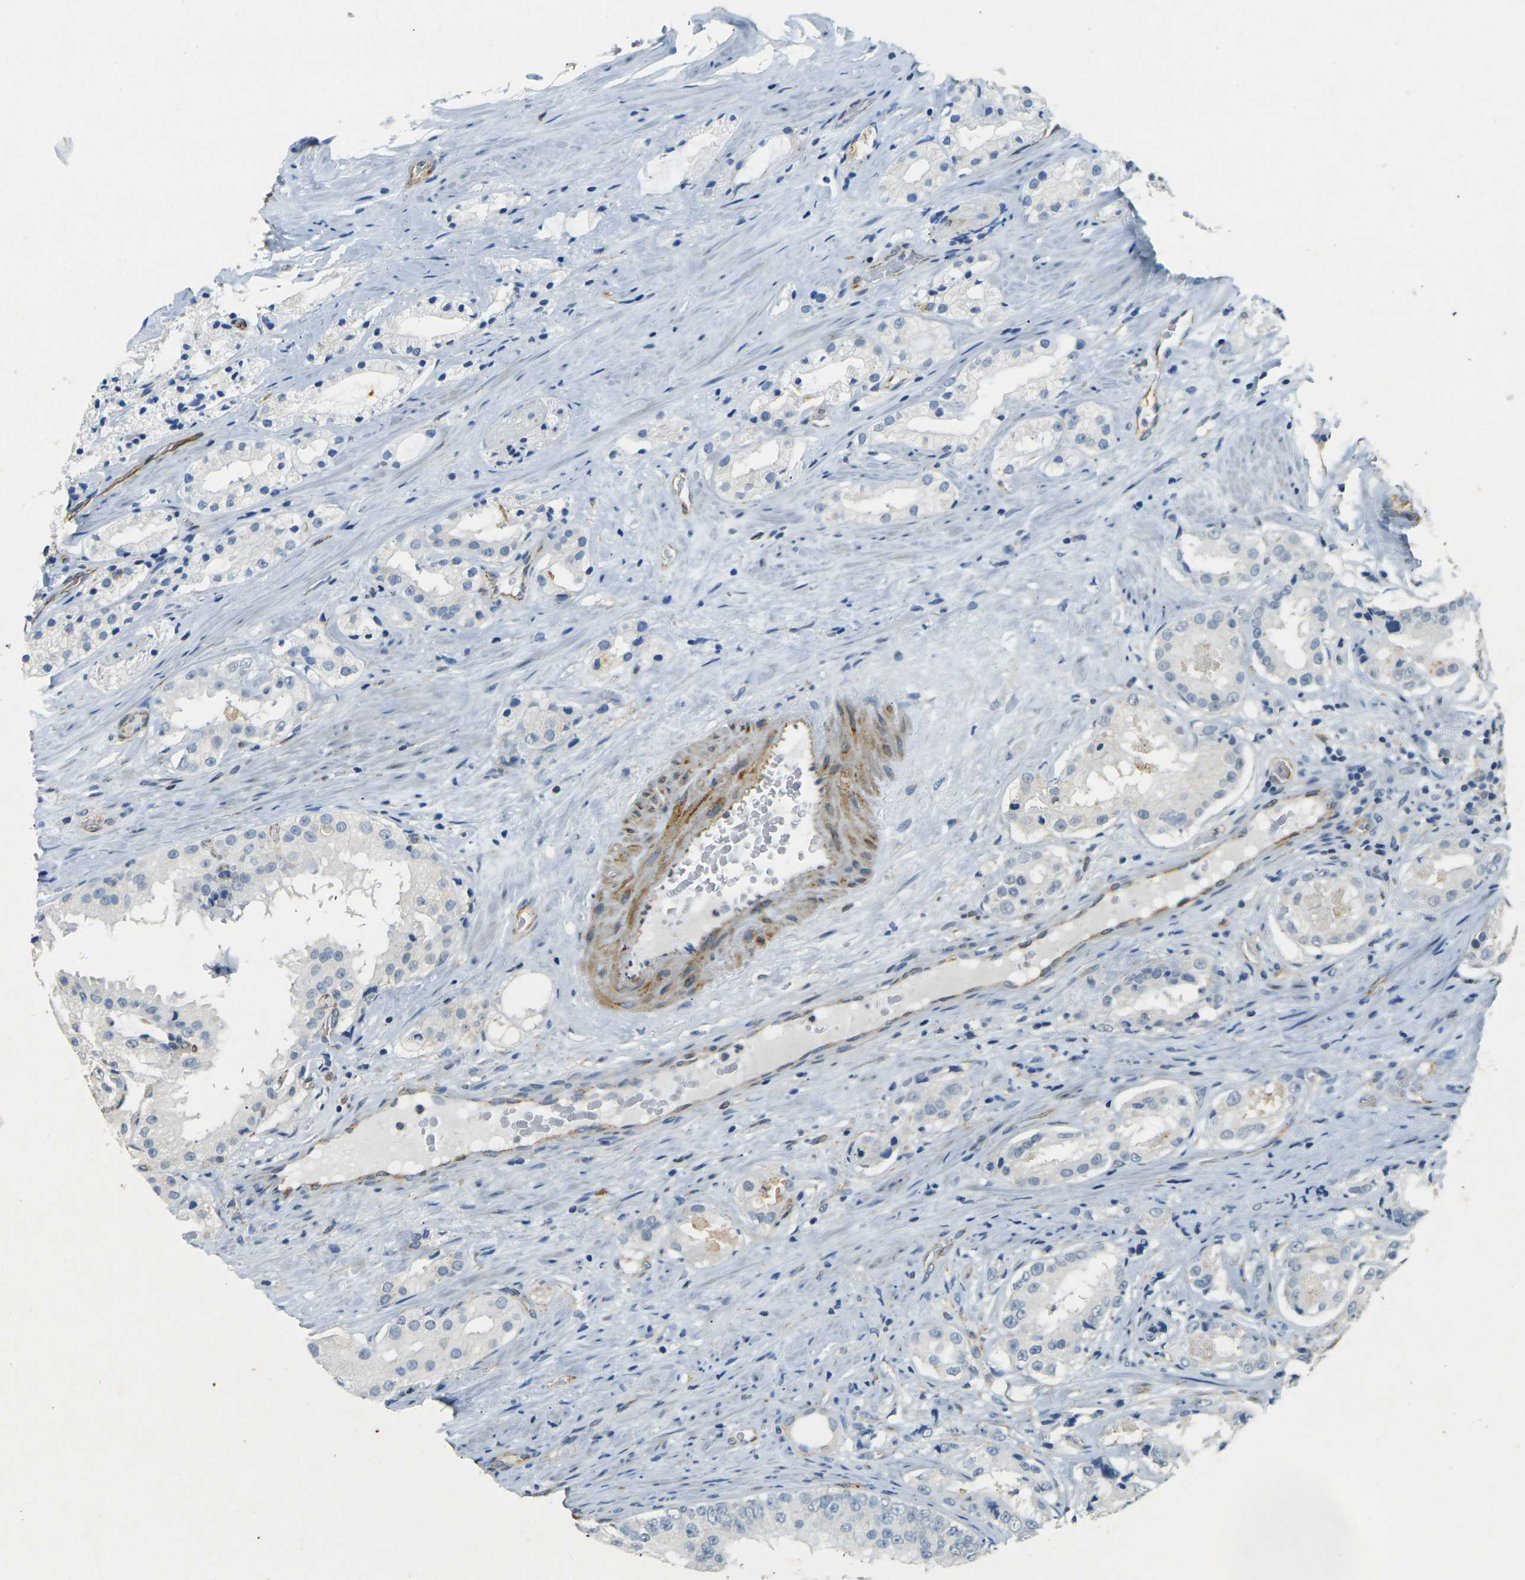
{"staining": {"intensity": "negative", "quantity": "none", "location": "none"}, "tissue": "prostate cancer", "cell_type": "Tumor cells", "image_type": "cancer", "snomed": [{"axis": "morphology", "description": "Adenocarcinoma, High grade"}, {"axis": "topography", "description": "Prostate"}], "caption": "Immunohistochemistry histopathology image of neoplastic tissue: human prostate cancer (adenocarcinoma (high-grade)) stained with DAB reveals no significant protein staining in tumor cells.", "gene": "SORT1", "patient": {"sex": "male", "age": 73}}